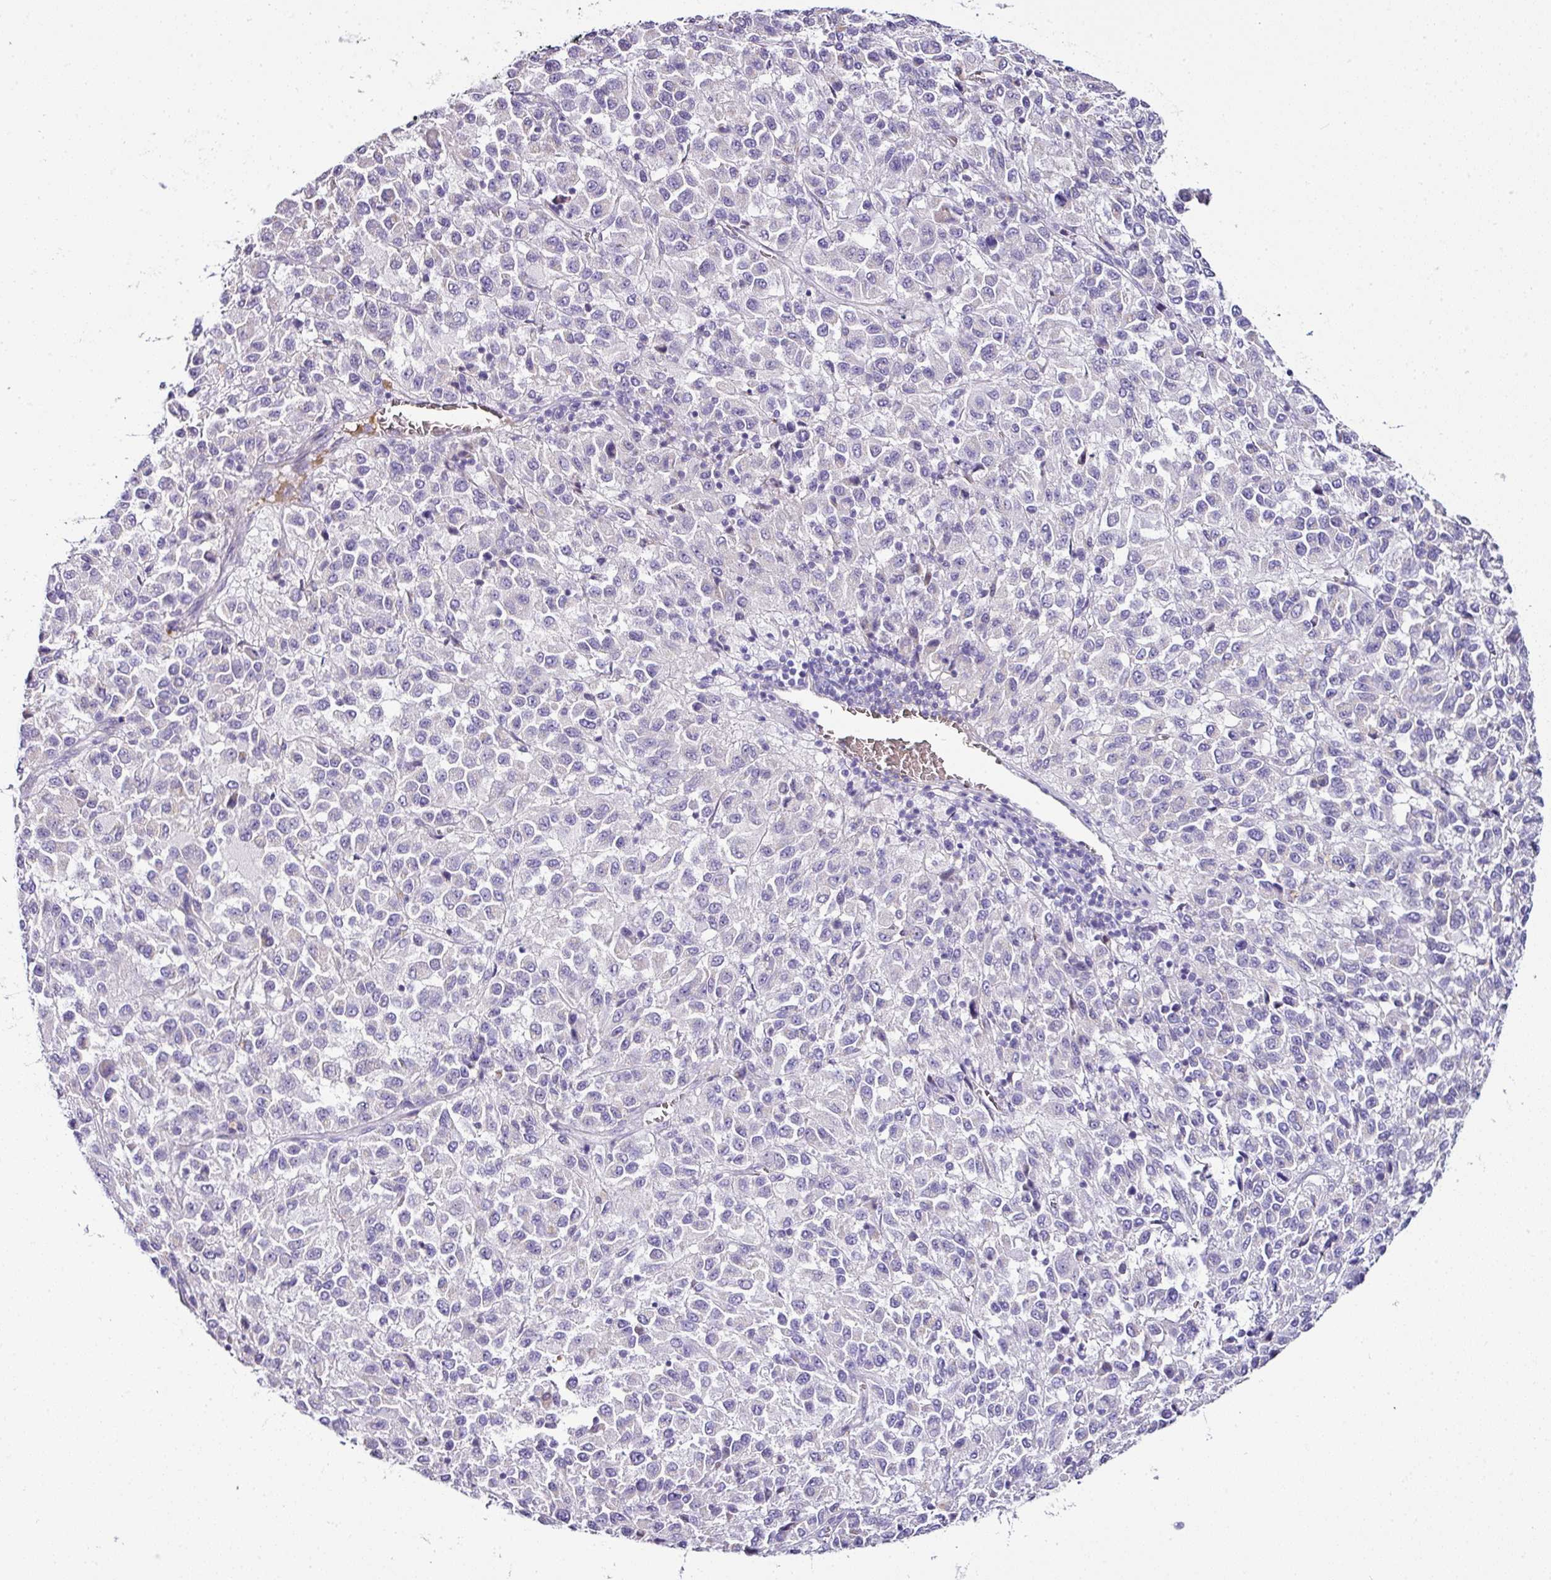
{"staining": {"intensity": "negative", "quantity": "none", "location": "none"}, "tissue": "melanoma", "cell_type": "Tumor cells", "image_type": "cancer", "snomed": [{"axis": "morphology", "description": "Malignant melanoma, Metastatic site"}, {"axis": "topography", "description": "Lung"}], "caption": "This is an immunohistochemistry photomicrograph of melanoma. There is no positivity in tumor cells.", "gene": "NAPSA", "patient": {"sex": "male", "age": 64}}